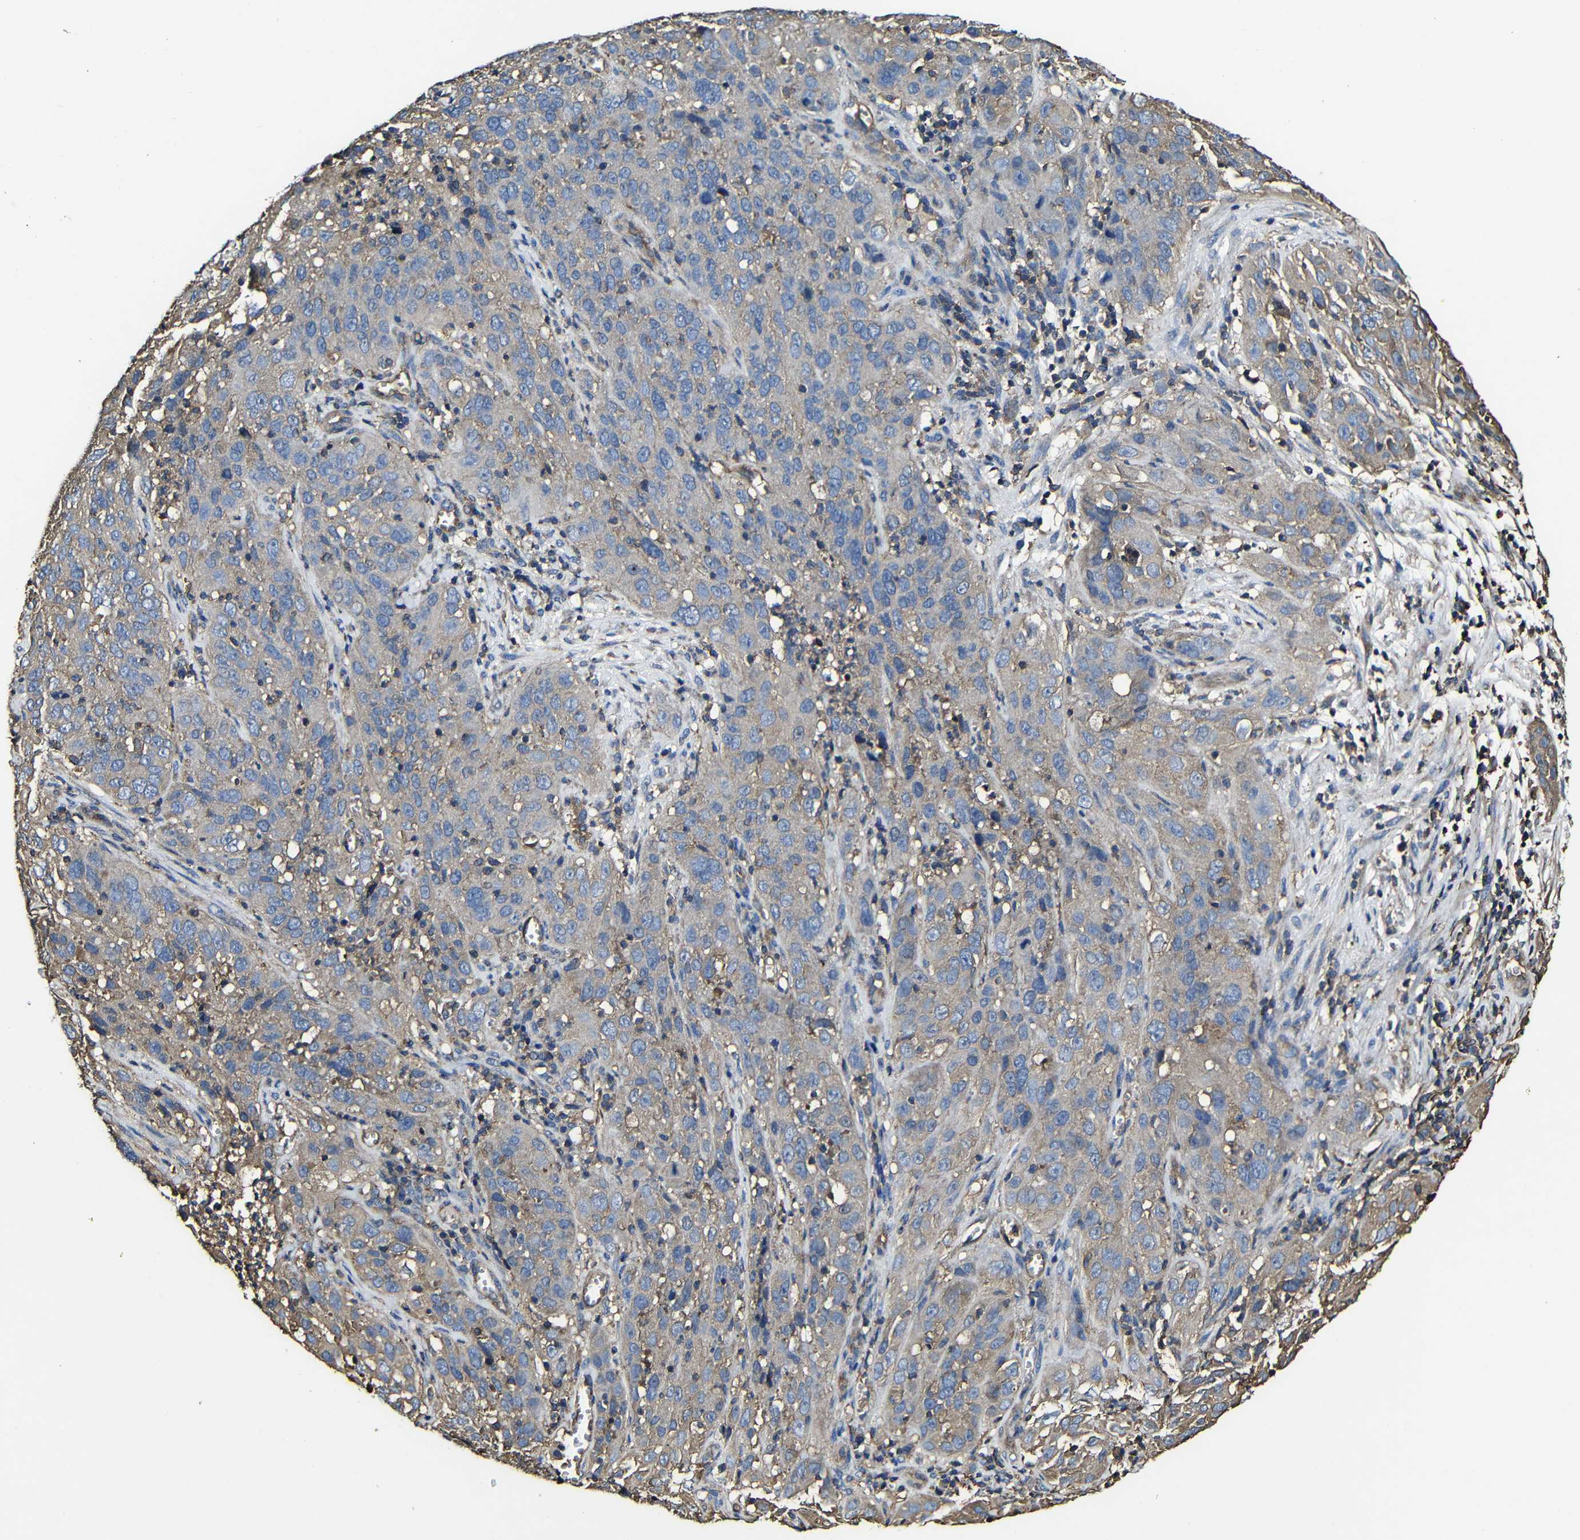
{"staining": {"intensity": "weak", "quantity": "25%-75%", "location": "cytoplasmic/membranous"}, "tissue": "cervical cancer", "cell_type": "Tumor cells", "image_type": "cancer", "snomed": [{"axis": "morphology", "description": "Squamous cell carcinoma, NOS"}, {"axis": "topography", "description": "Cervix"}], "caption": "The immunohistochemical stain labels weak cytoplasmic/membranous positivity in tumor cells of cervical cancer tissue.", "gene": "MSN", "patient": {"sex": "female", "age": 32}}